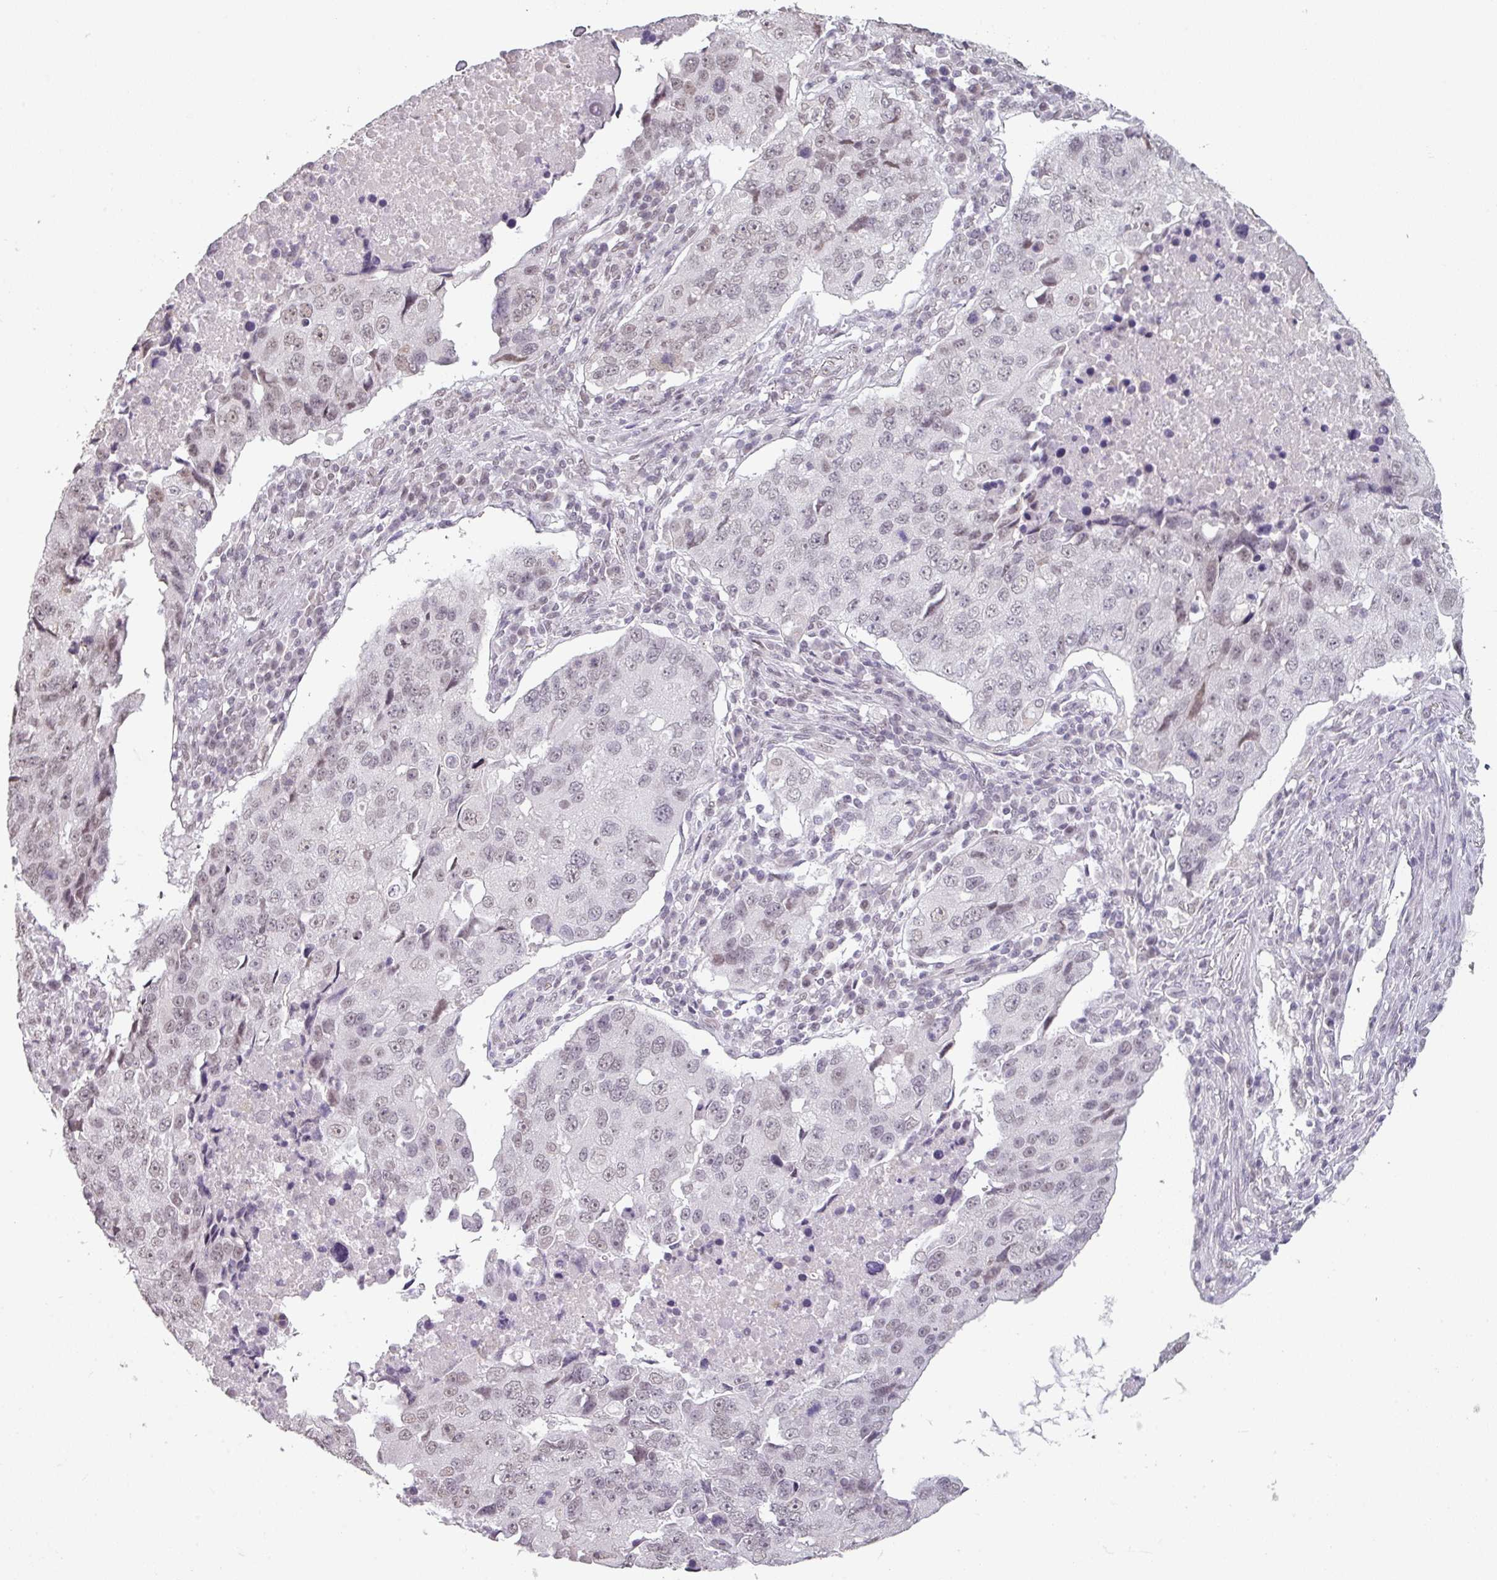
{"staining": {"intensity": "weak", "quantity": "<25%", "location": "nuclear"}, "tissue": "lung cancer", "cell_type": "Tumor cells", "image_type": "cancer", "snomed": [{"axis": "morphology", "description": "Squamous cell carcinoma, NOS"}, {"axis": "topography", "description": "Lung"}], "caption": "Lung cancer (squamous cell carcinoma) was stained to show a protein in brown. There is no significant expression in tumor cells.", "gene": "SPRR1A", "patient": {"sex": "female", "age": 66}}